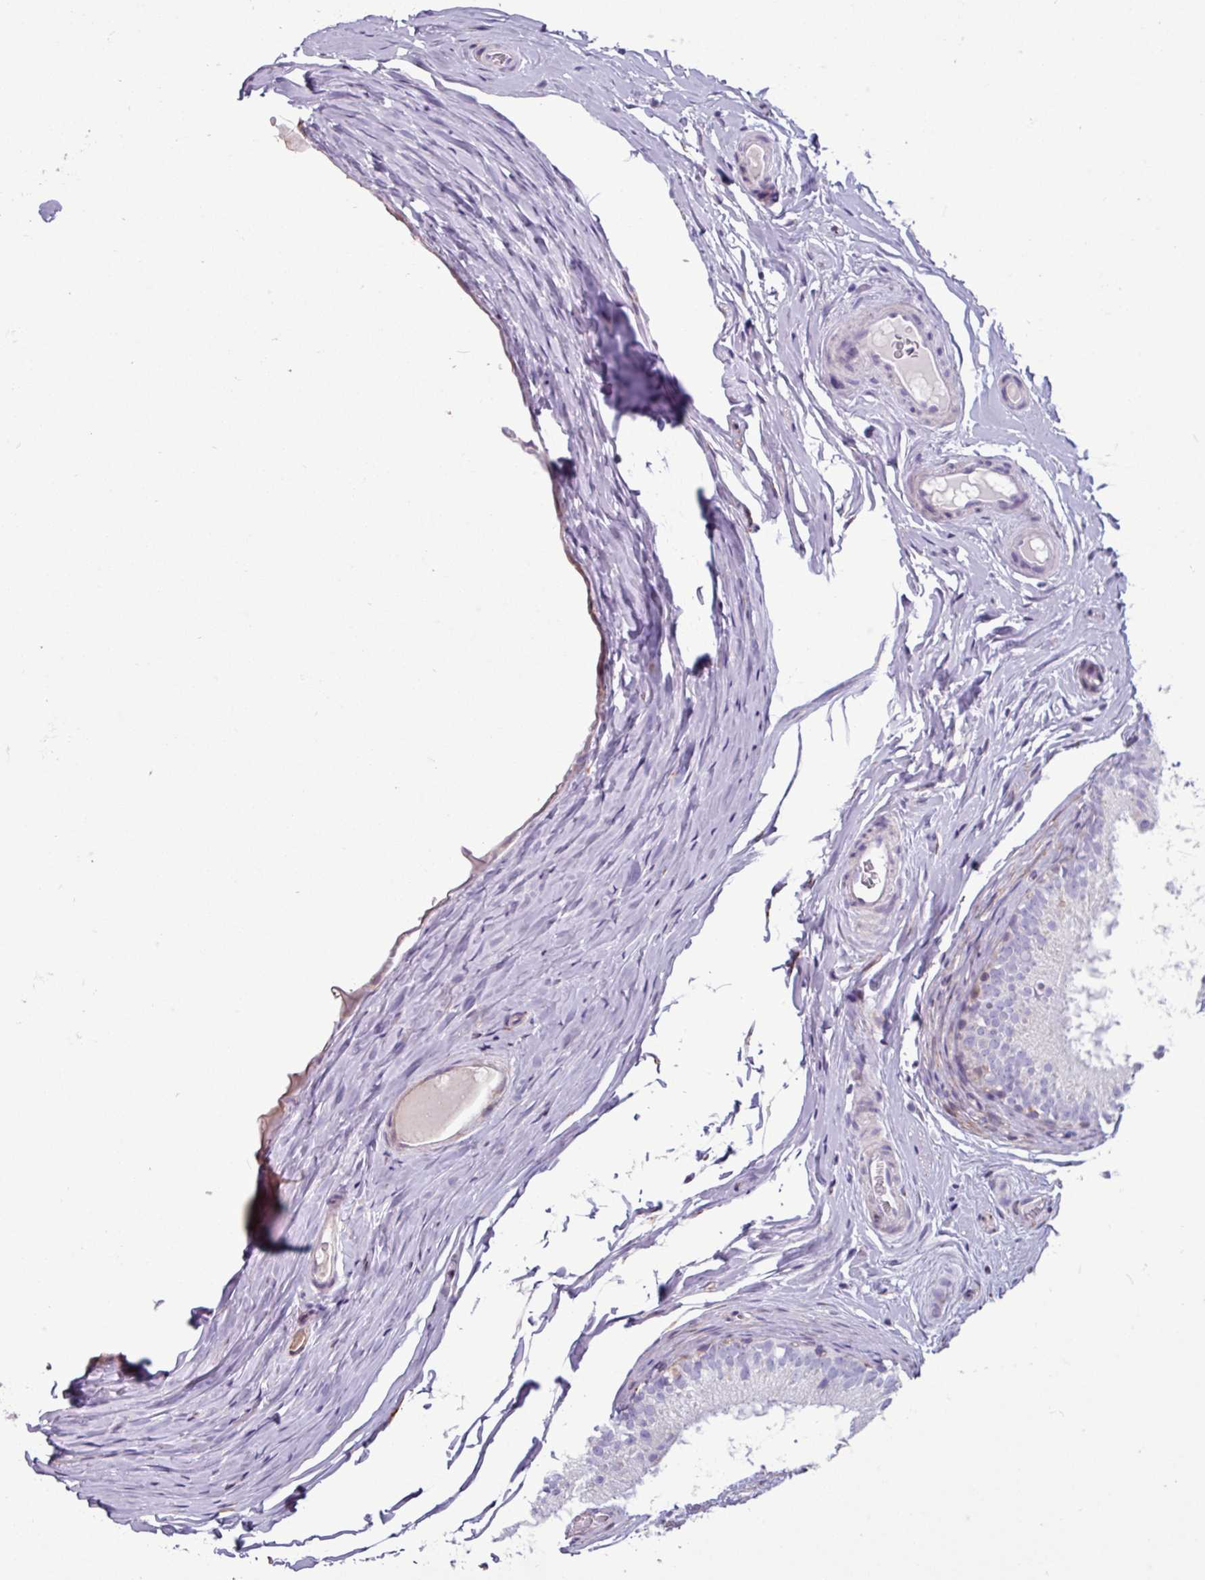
{"staining": {"intensity": "negative", "quantity": "none", "location": "none"}, "tissue": "epididymis", "cell_type": "Glandular cells", "image_type": "normal", "snomed": [{"axis": "morphology", "description": "Normal tissue, NOS"}, {"axis": "topography", "description": "Epididymis"}], "caption": "Glandular cells show no significant staining in normal epididymis. The staining was performed using DAB (3,3'-diaminobenzidine) to visualize the protein expression in brown, while the nuclei were stained in blue with hematoxylin (Magnification: 20x).", "gene": "PPP1R35", "patient": {"sex": "male", "age": 25}}